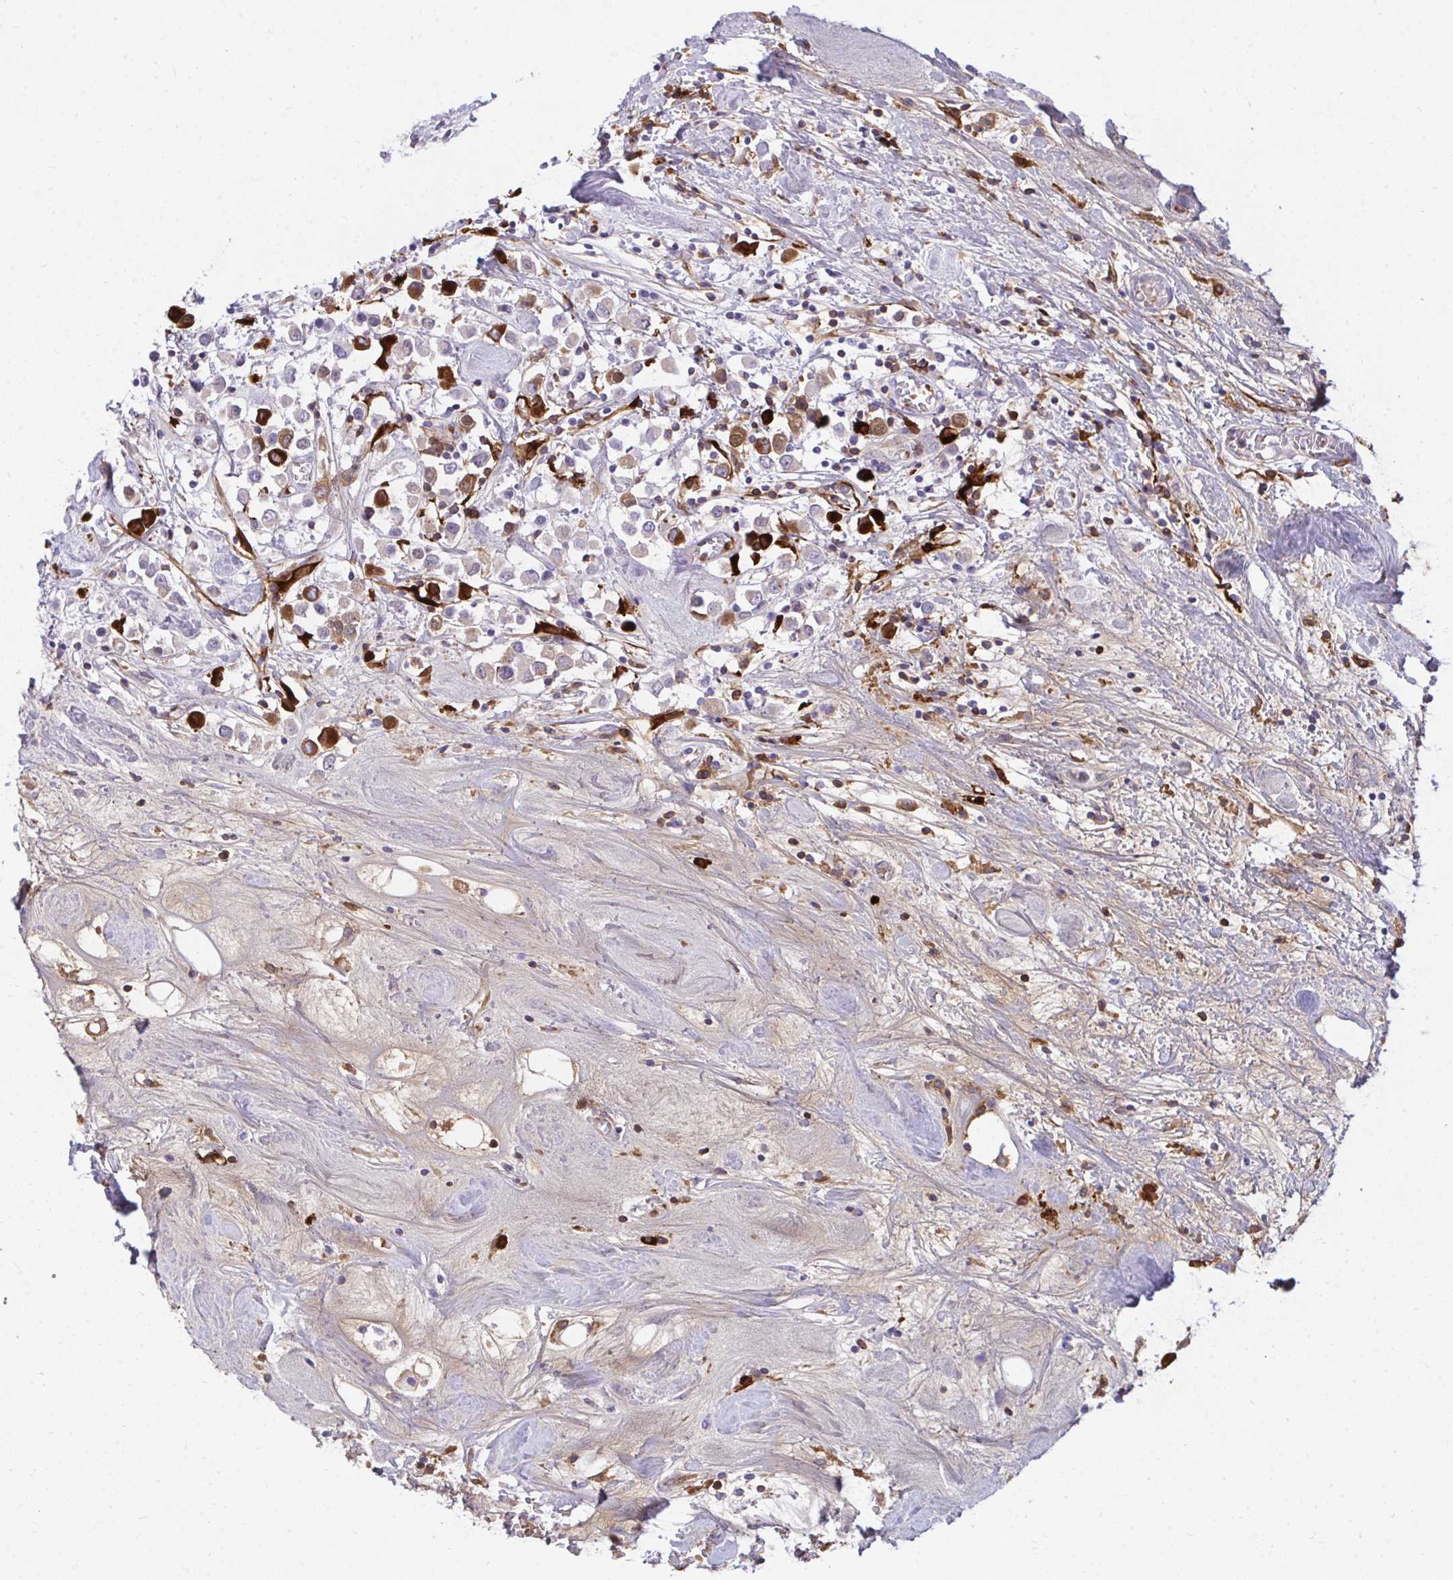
{"staining": {"intensity": "strong", "quantity": "<25%", "location": "cytoplasmic/membranous"}, "tissue": "breast cancer", "cell_type": "Tumor cells", "image_type": "cancer", "snomed": [{"axis": "morphology", "description": "Duct carcinoma"}, {"axis": "topography", "description": "Breast"}], "caption": "There is medium levels of strong cytoplasmic/membranous positivity in tumor cells of breast infiltrating ductal carcinoma, as demonstrated by immunohistochemical staining (brown color).", "gene": "F2", "patient": {"sex": "female", "age": 61}}